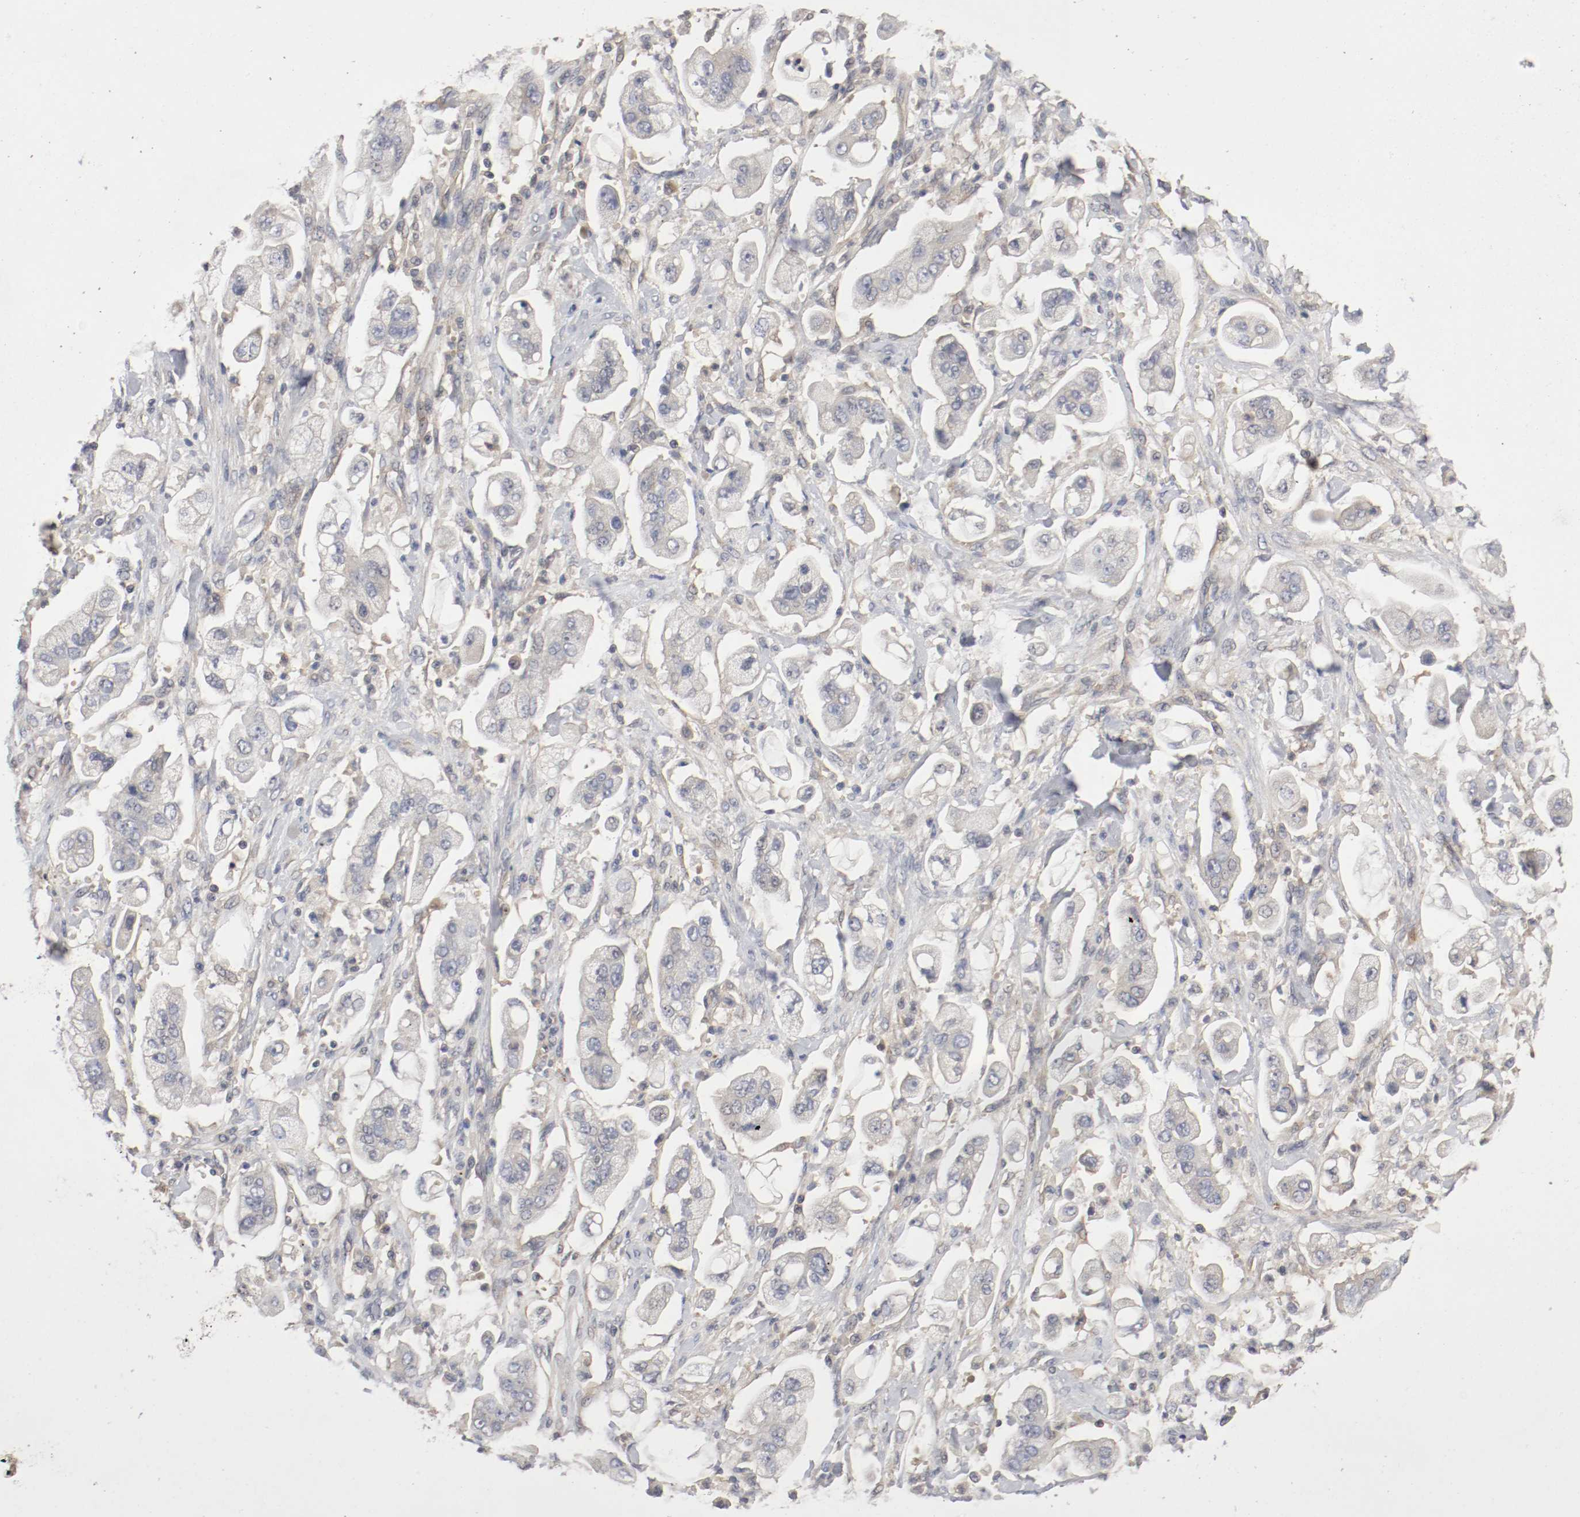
{"staining": {"intensity": "weak", "quantity": "25%-75%", "location": "cytoplasmic/membranous"}, "tissue": "stomach cancer", "cell_type": "Tumor cells", "image_type": "cancer", "snomed": [{"axis": "morphology", "description": "Adenocarcinoma, NOS"}, {"axis": "topography", "description": "Stomach"}], "caption": "Stomach cancer was stained to show a protein in brown. There is low levels of weak cytoplasmic/membranous staining in approximately 25%-75% of tumor cells.", "gene": "REN", "patient": {"sex": "male", "age": 62}}